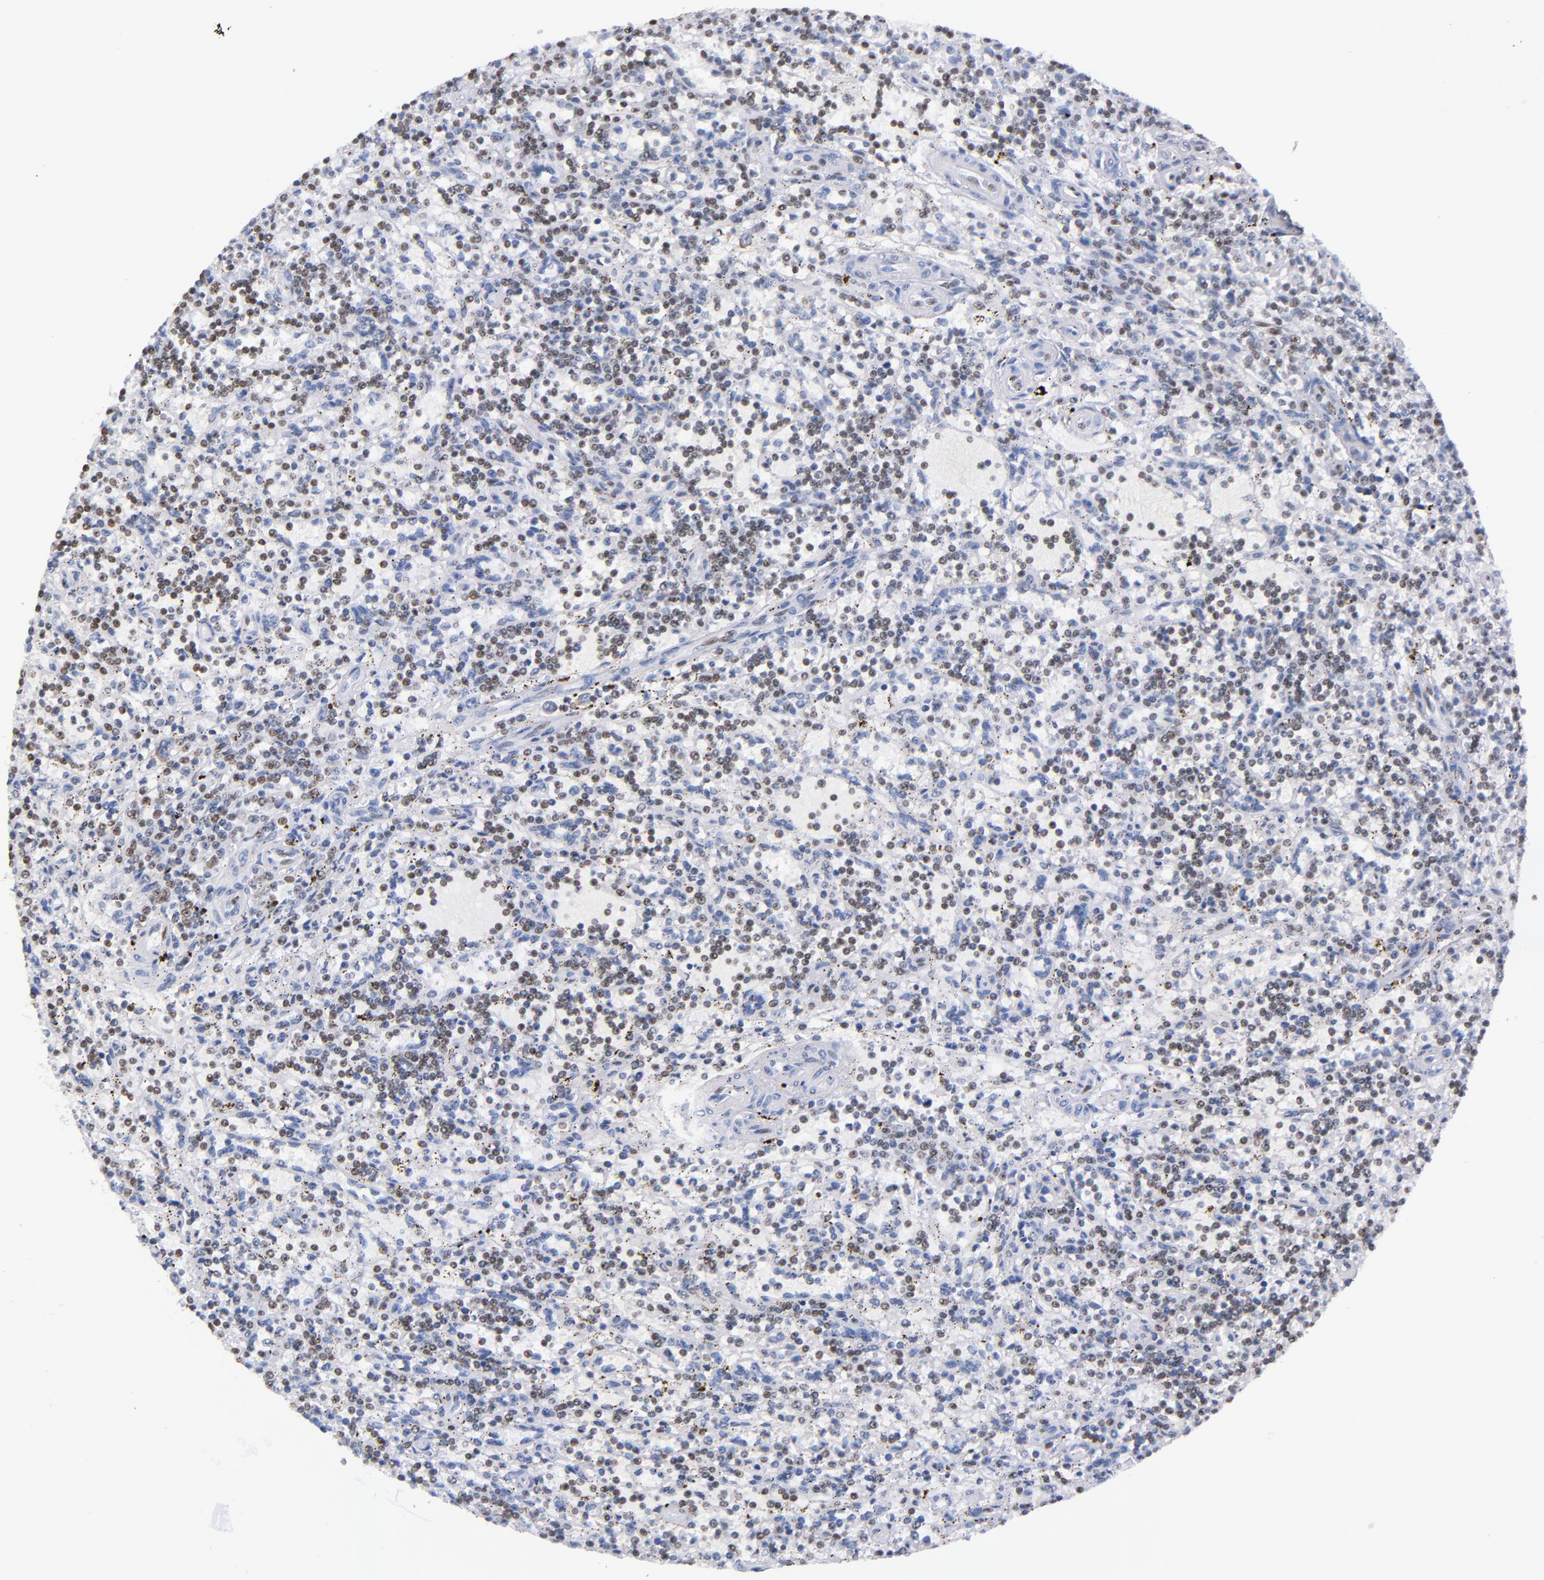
{"staining": {"intensity": "weak", "quantity": "25%-75%", "location": "nuclear"}, "tissue": "lymphoma", "cell_type": "Tumor cells", "image_type": "cancer", "snomed": [{"axis": "morphology", "description": "Malignant lymphoma, non-Hodgkin's type, Low grade"}, {"axis": "topography", "description": "Spleen"}], "caption": "About 25%-75% of tumor cells in human lymphoma demonstrate weak nuclear protein staining as visualized by brown immunohistochemical staining.", "gene": "IFI16", "patient": {"sex": "male", "age": 73}}